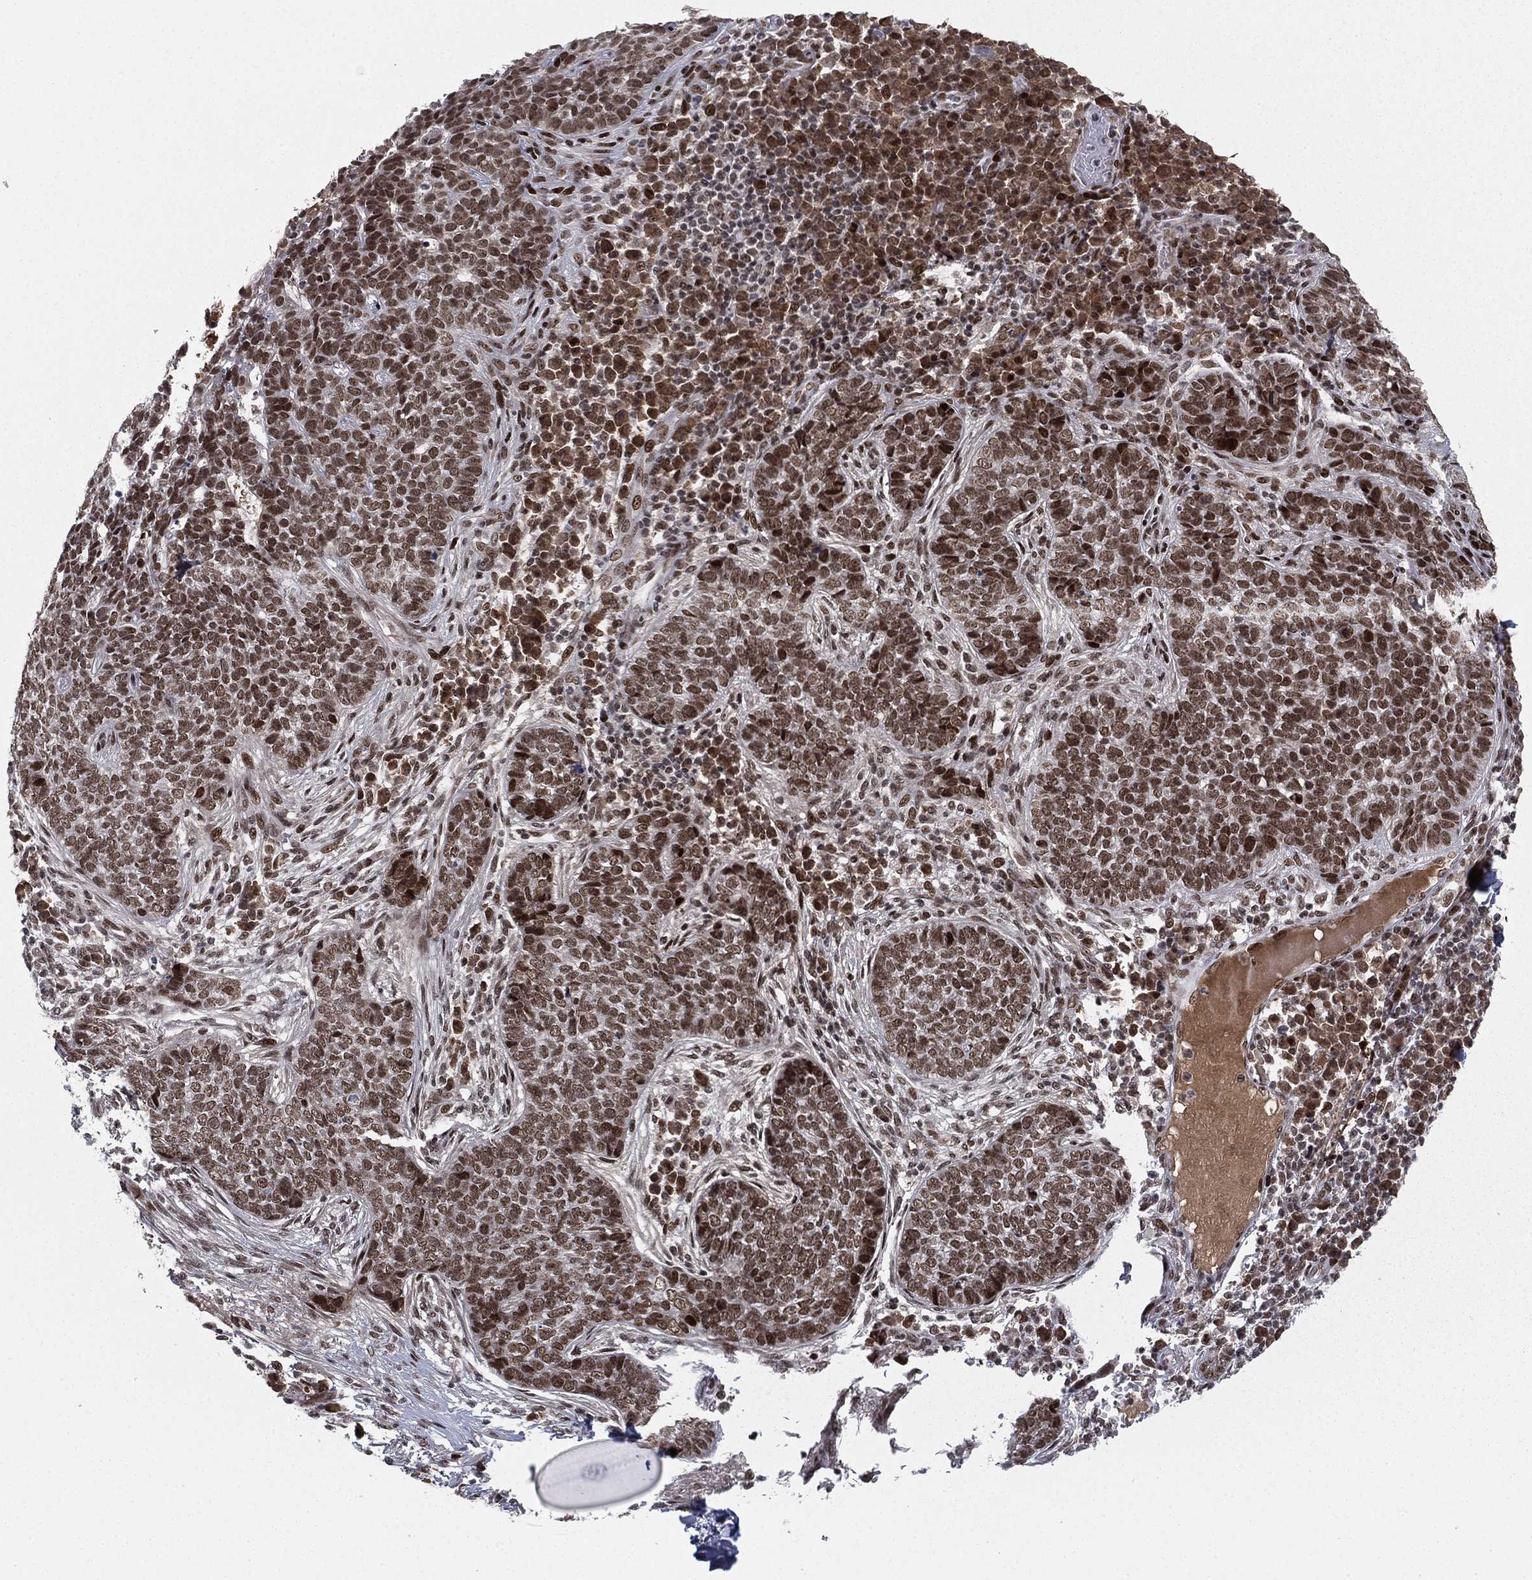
{"staining": {"intensity": "moderate", "quantity": ">75%", "location": "nuclear"}, "tissue": "skin cancer", "cell_type": "Tumor cells", "image_type": "cancer", "snomed": [{"axis": "morphology", "description": "Basal cell carcinoma"}, {"axis": "topography", "description": "Skin"}], "caption": "Immunohistochemical staining of human basal cell carcinoma (skin) exhibits medium levels of moderate nuclear staining in approximately >75% of tumor cells. (Stains: DAB (3,3'-diaminobenzidine) in brown, nuclei in blue, Microscopy: brightfield microscopy at high magnification).", "gene": "RTF1", "patient": {"sex": "female", "age": 69}}